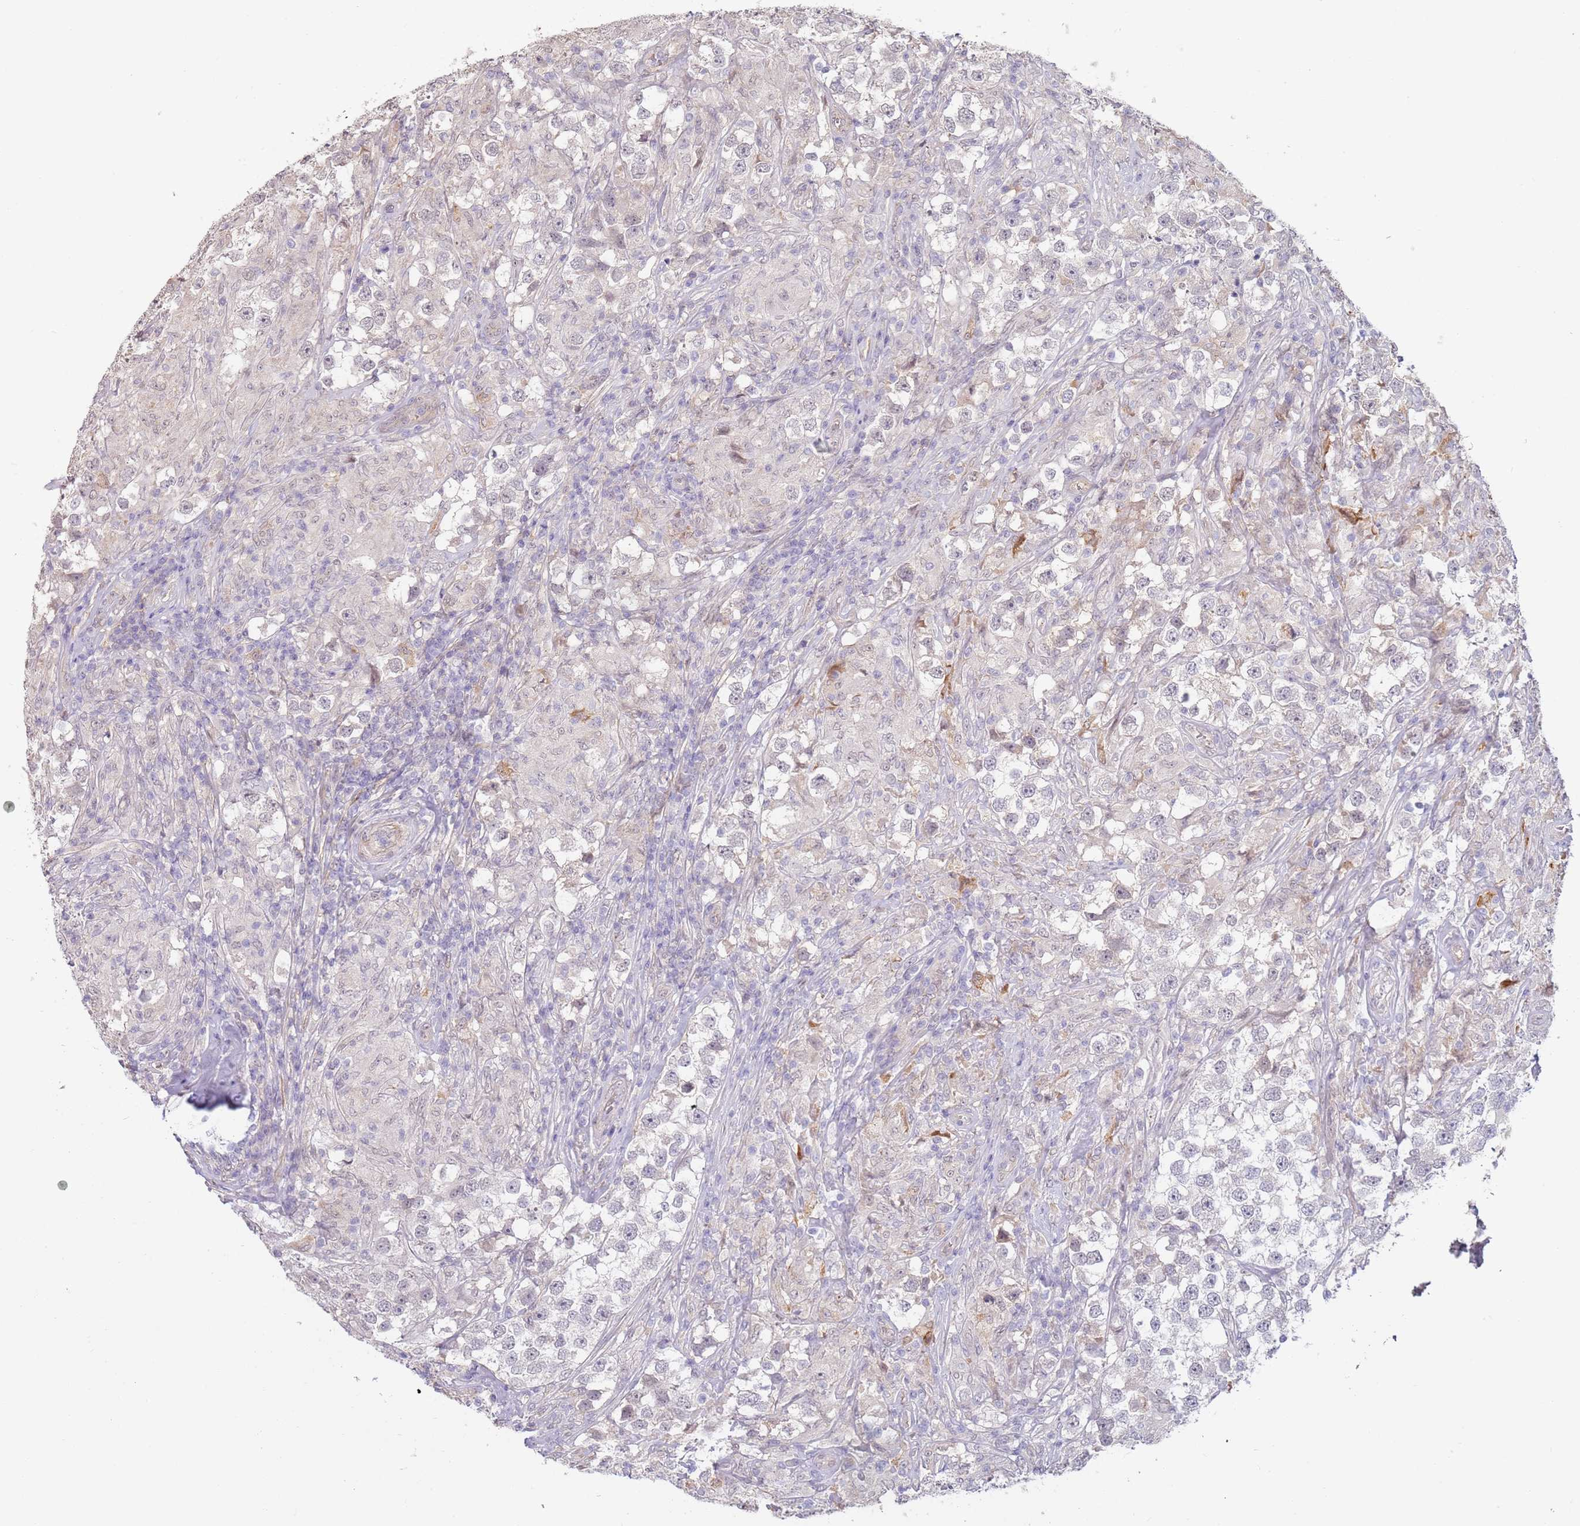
{"staining": {"intensity": "negative", "quantity": "none", "location": "none"}, "tissue": "testis cancer", "cell_type": "Tumor cells", "image_type": "cancer", "snomed": [{"axis": "morphology", "description": "Seminoma, NOS"}, {"axis": "topography", "description": "Testis"}], "caption": "Image shows no significant protein expression in tumor cells of testis seminoma. (DAB IHC, high magnification).", "gene": "WDR93", "patient": {"sex": "male", "age": 46}}